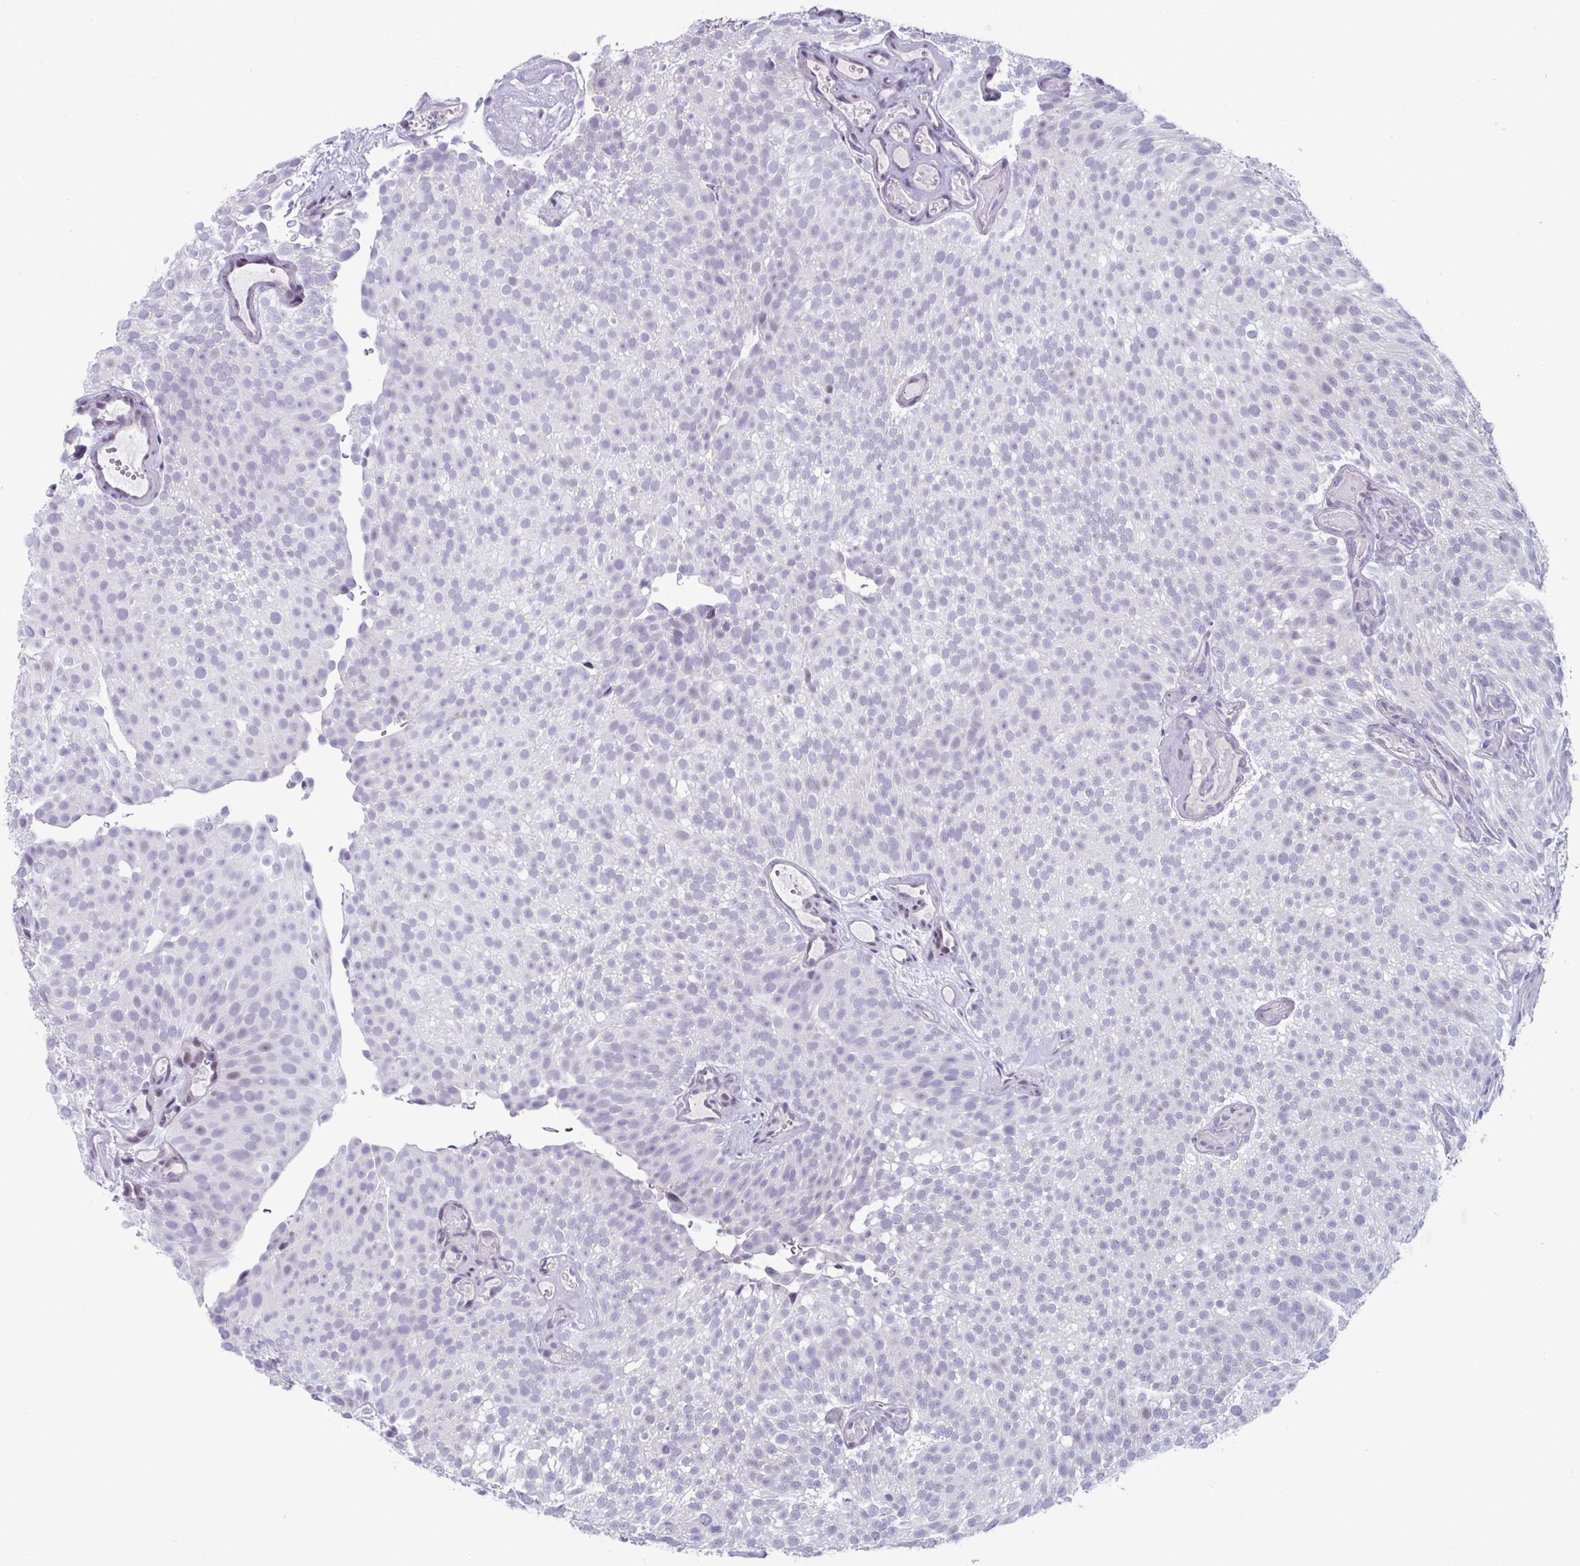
{"staining": {"intensity": "weak", "quantity": "<25%", "location": "nuclear"}, "tissue": "urothelial cancer", "cell_type": "Tumor cells", "image_type": "cancer", "snomed": [{"axis": "morphology", "description": "Urothelial carcinoma, Low grade"}, {"axis": "topography", "description": "Urinary bladder"}], "caption": "An immunohistochemistry (IHC) image of urothelial cancer is shown. There is no staining in tumor cells of urothelial cancer.", "gene": "VSIG10L", "patient": {"sex": "male", "age": 78}}